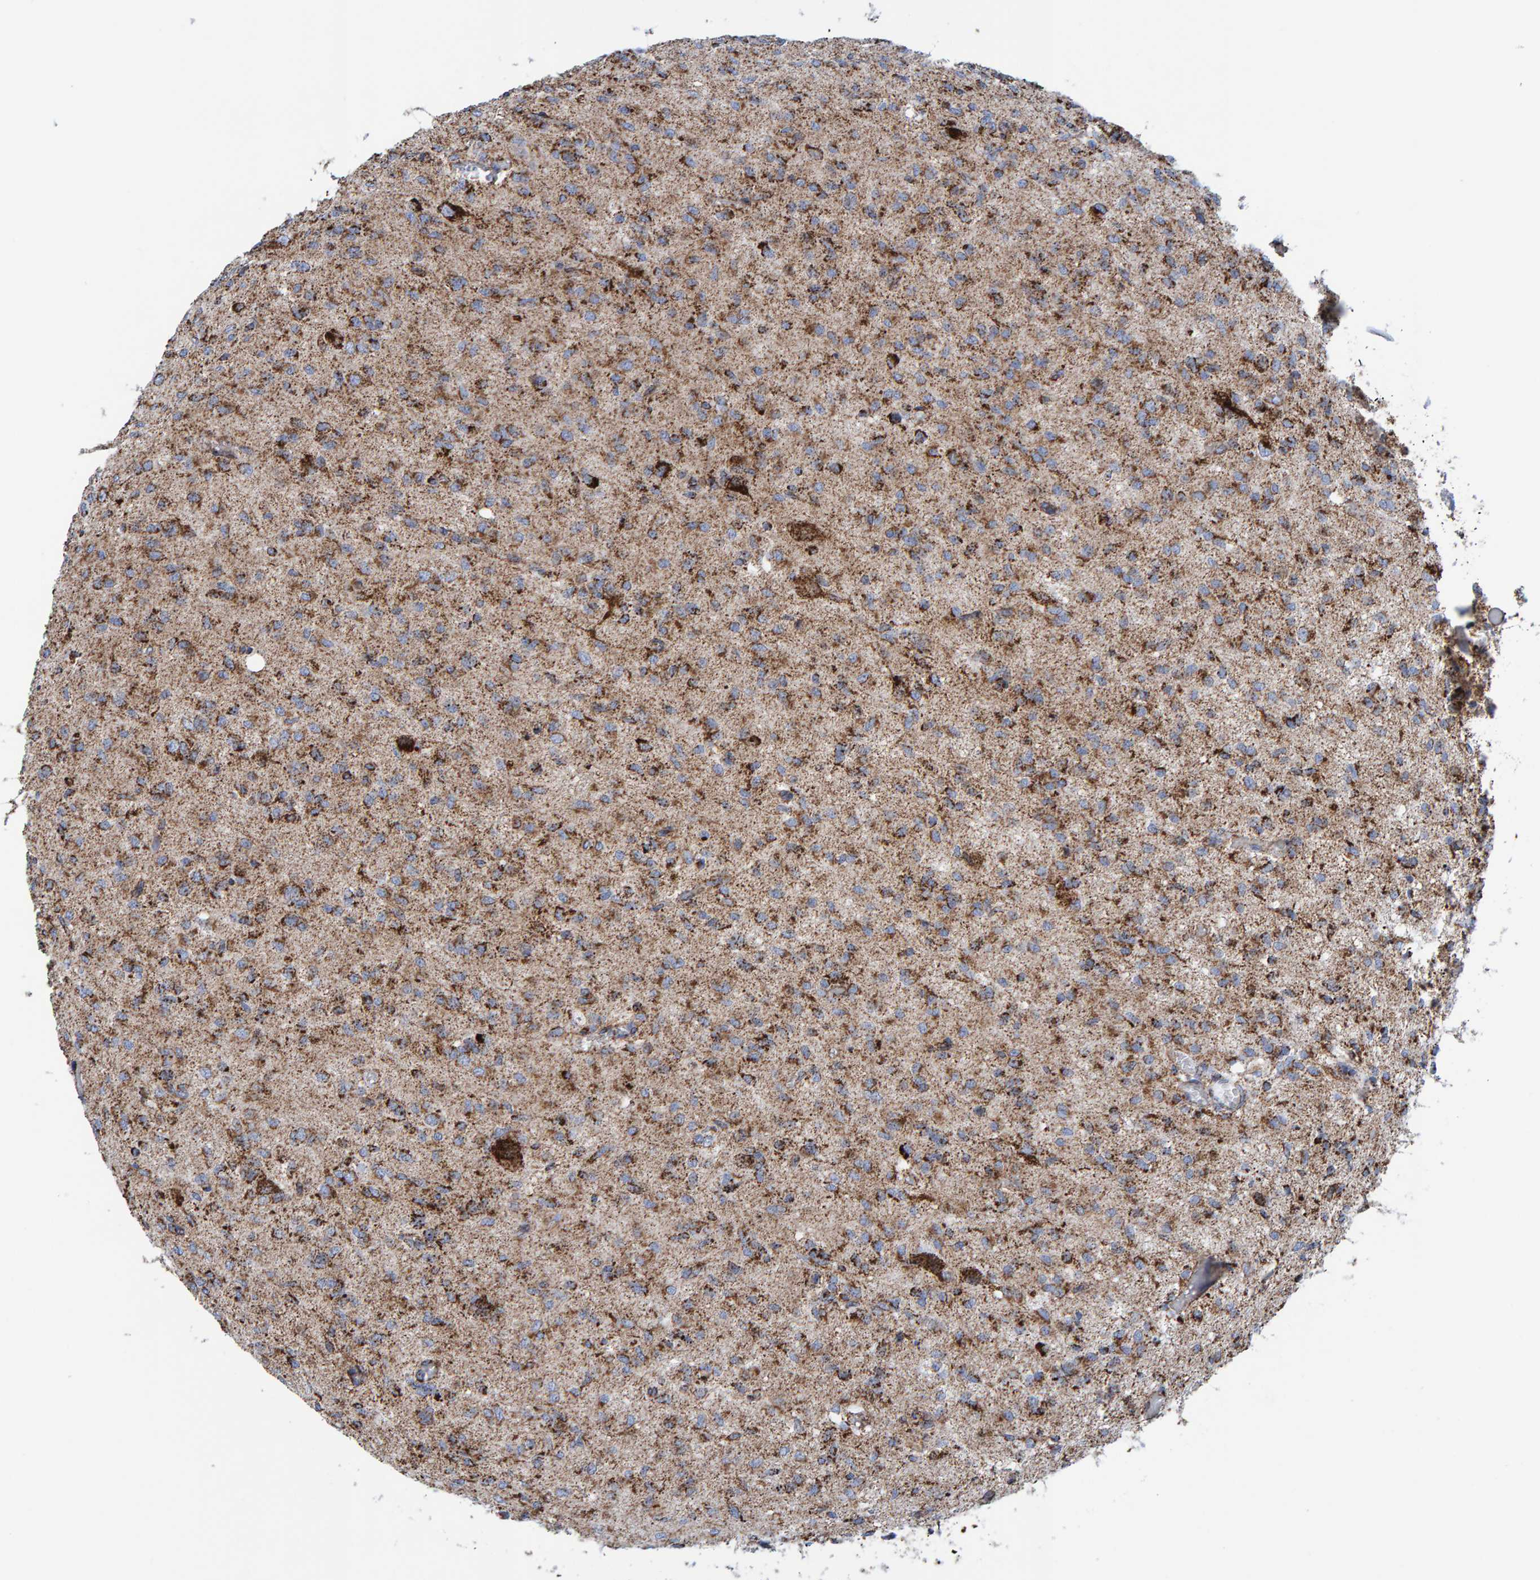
{"staining": {"intensity": "strong", "quantity": "25%-75%", "location": "cytoplasmic/membranous"}, "tissue": "glioma", "cell_type": "Tumor cells", "image_type": "cancer", "snomed": [{"axis": "morphology", "description": "Glioma, malignant, High grade"}, {"axis": "topography", "description": "Brain"}], "caption": "About 25%-75% of tumor cells in human high-grade glioma (malignant) display strong cytoplasmic/membranous protein positivity as visualized by brown immunohistochemical staining.", "gene": "ENSG00000262660", "patient": {"sex": "female", "age": 59}}